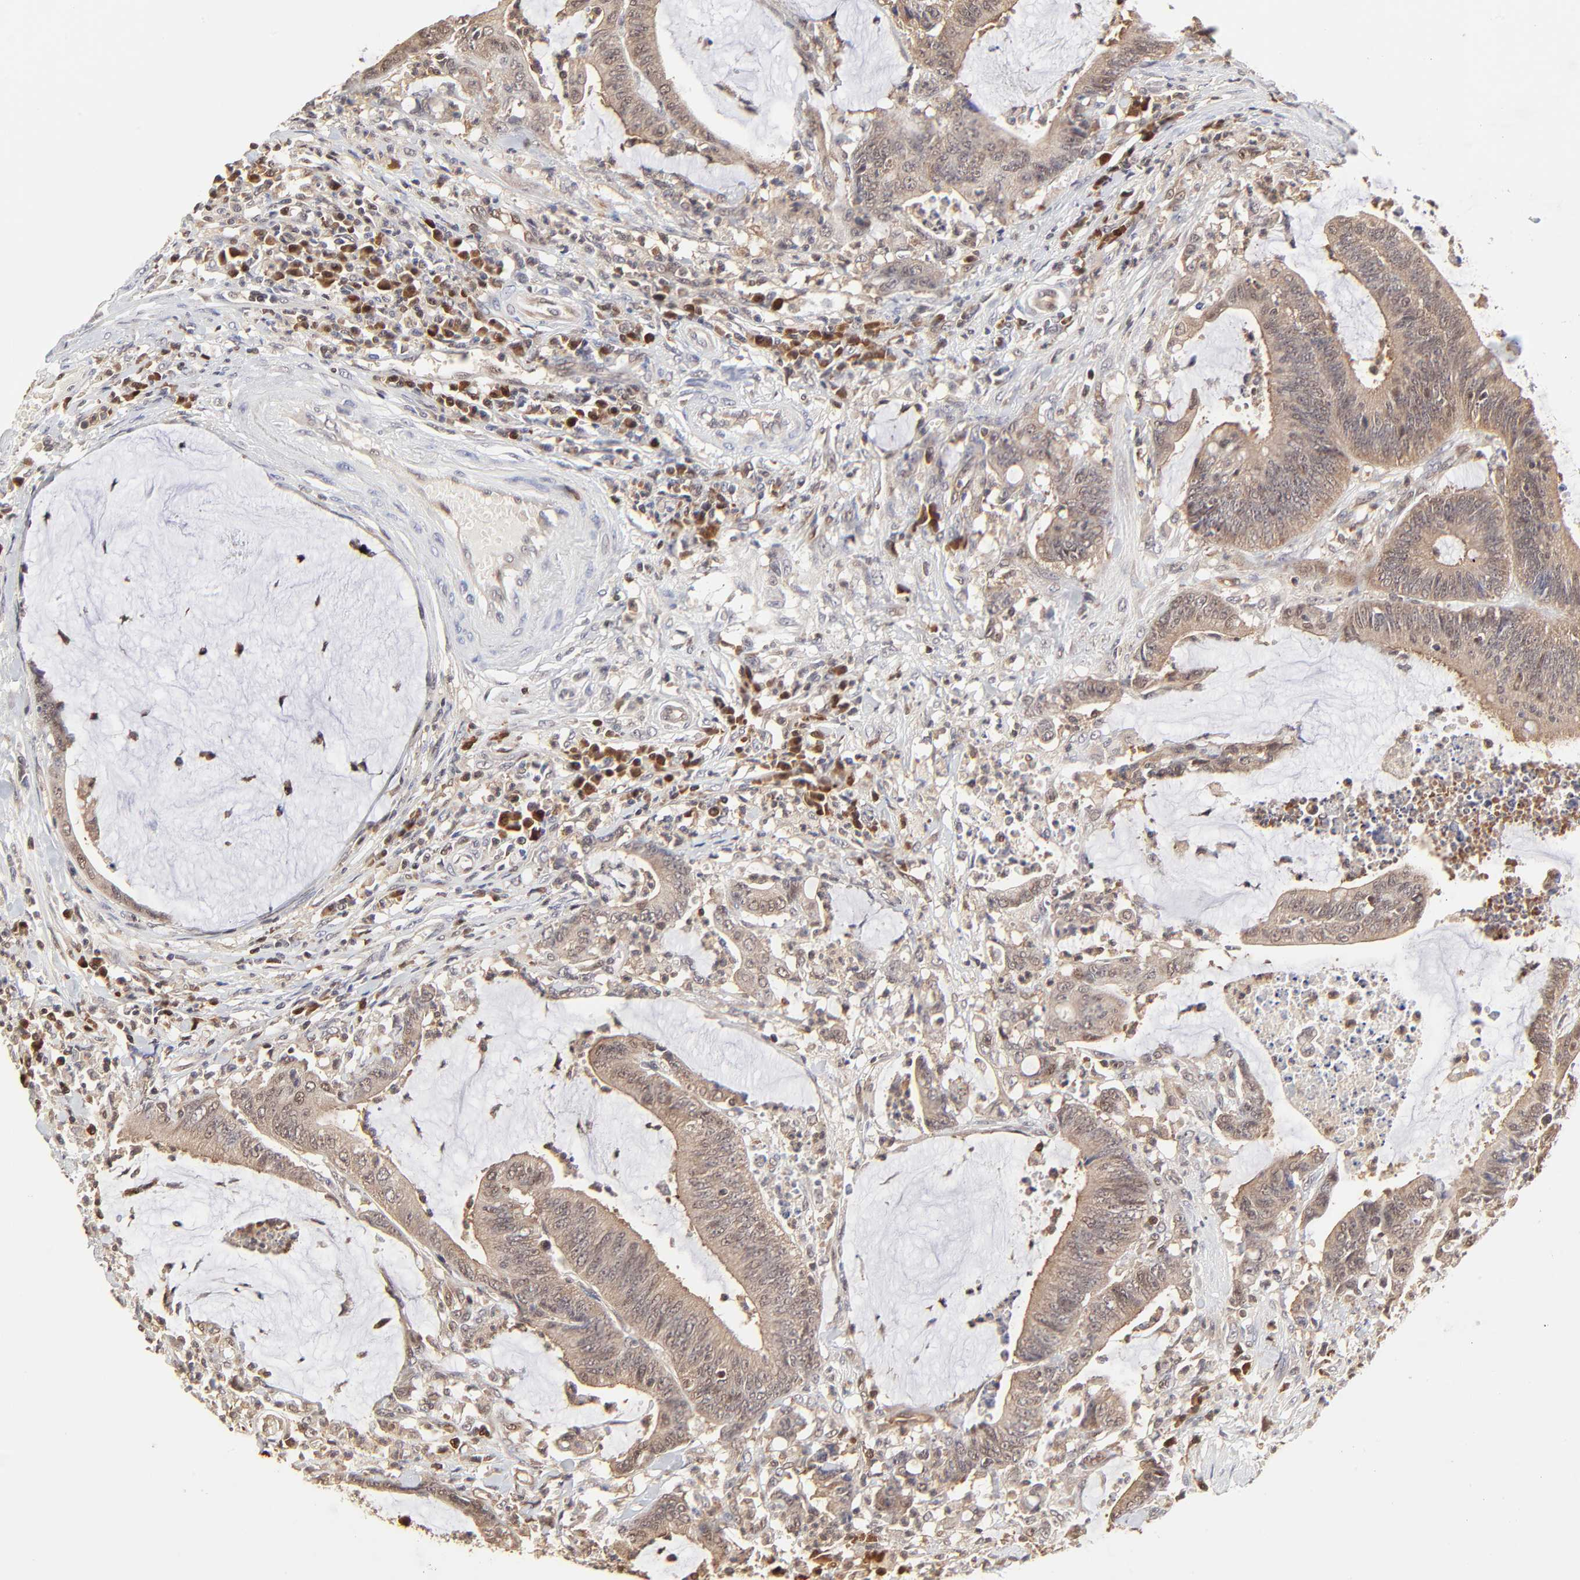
{"staining": {"intensity": "weak", "quantity": ">75%", "location": "cytoplasmic/membranous"}, "tissue": "colorectal cancer", "cell_type": "Tumor cells", "image_type": "cancer", "snomed": [{"axis": "morphology", "description": "Adenocarcinoma, NOS"}, {"axis": "topography", "description": "Rectum"}], "caption": "Approximately >75% of tumor cells in colorectal adenocarcinoma reveal weak cytoplasmic/membranous protein positivity as visualized by brown immunohistochemical staining.", "gene": "CASP3", "patient": {"sex": "female", "age": 66}}